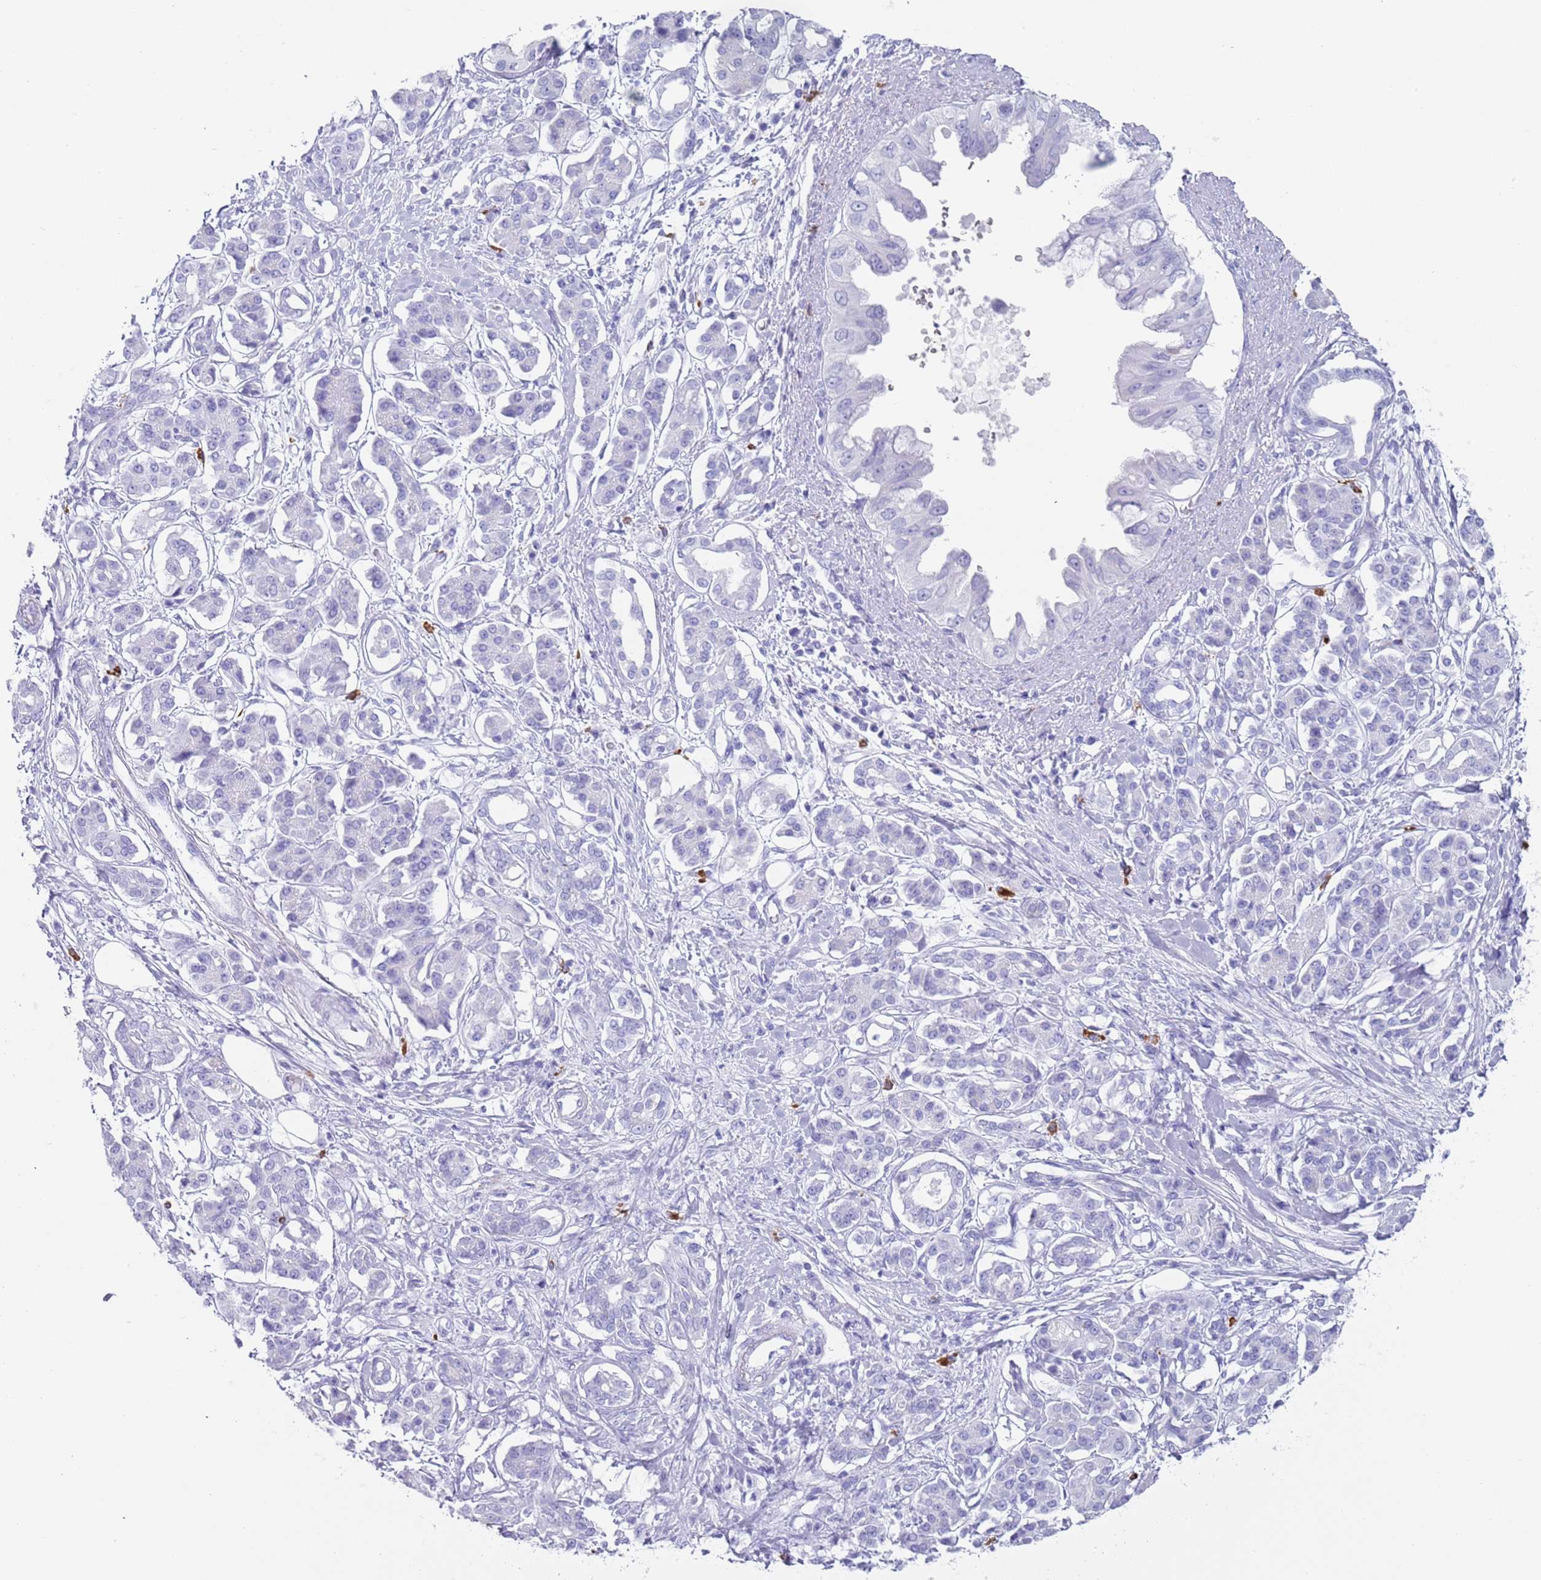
{"staining": {"intensity": "negative", "quantity": "none", "location": "none"}, "tissue": "pancreatic cancer", "cell_type": "Tumor cells", "image_type": "cancer", "snomed": [{"axis": "morphology", "description": "Adenocarcinoma, NOS"}, {"axis": "topography", "description": "Pancreas"}], "caption": "Immunohistochemistry of human adenocarcinoma (pancreatic) shows no expression in tumor cells.", "gene": "MYADML2", "patient": {"sex": "female", "age": 56}}